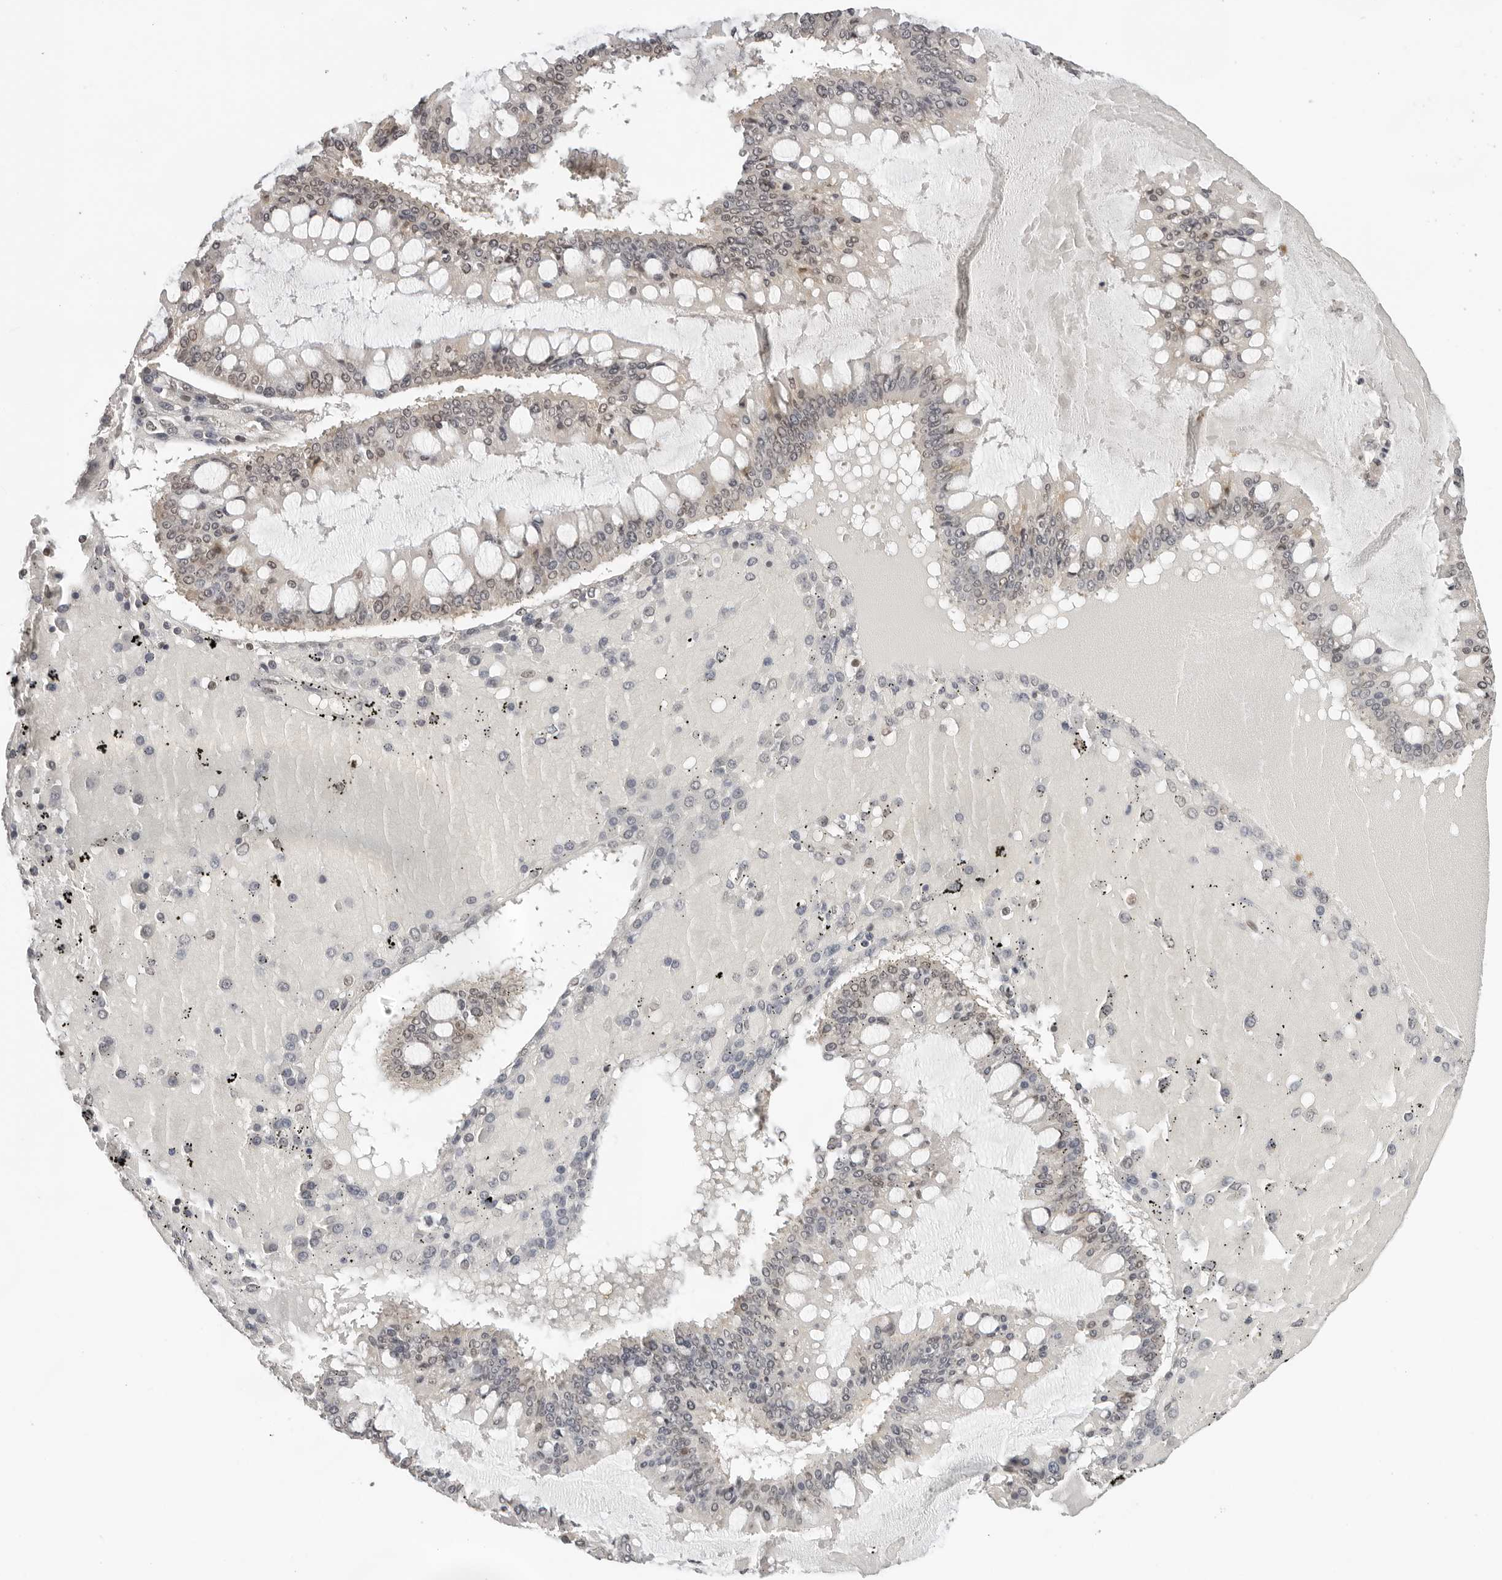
{"staining": {"intensity": "moderate", "quantity": "25%-75%", "location": "nuclear"}, "tissue": "ovarian cancer", "cell_type": "Tumor cells", "image_type": "cancer", "snomed": [{"axis": "morphology", "description": "Cystadenocarcinoma, mucinous, NOS"}, {"axis": "topography", "description": "Ovary"}], "caption": "Immunohistochemistry of human ovarian cancer exhibits medium levels of moderate nuclear expression in about 25%-75% of tumor cells. (Brightfield microscopy of DAB IHC at high magnification).", "gene": "TOX4", "patient": {"sex": "female", "age": 73}}